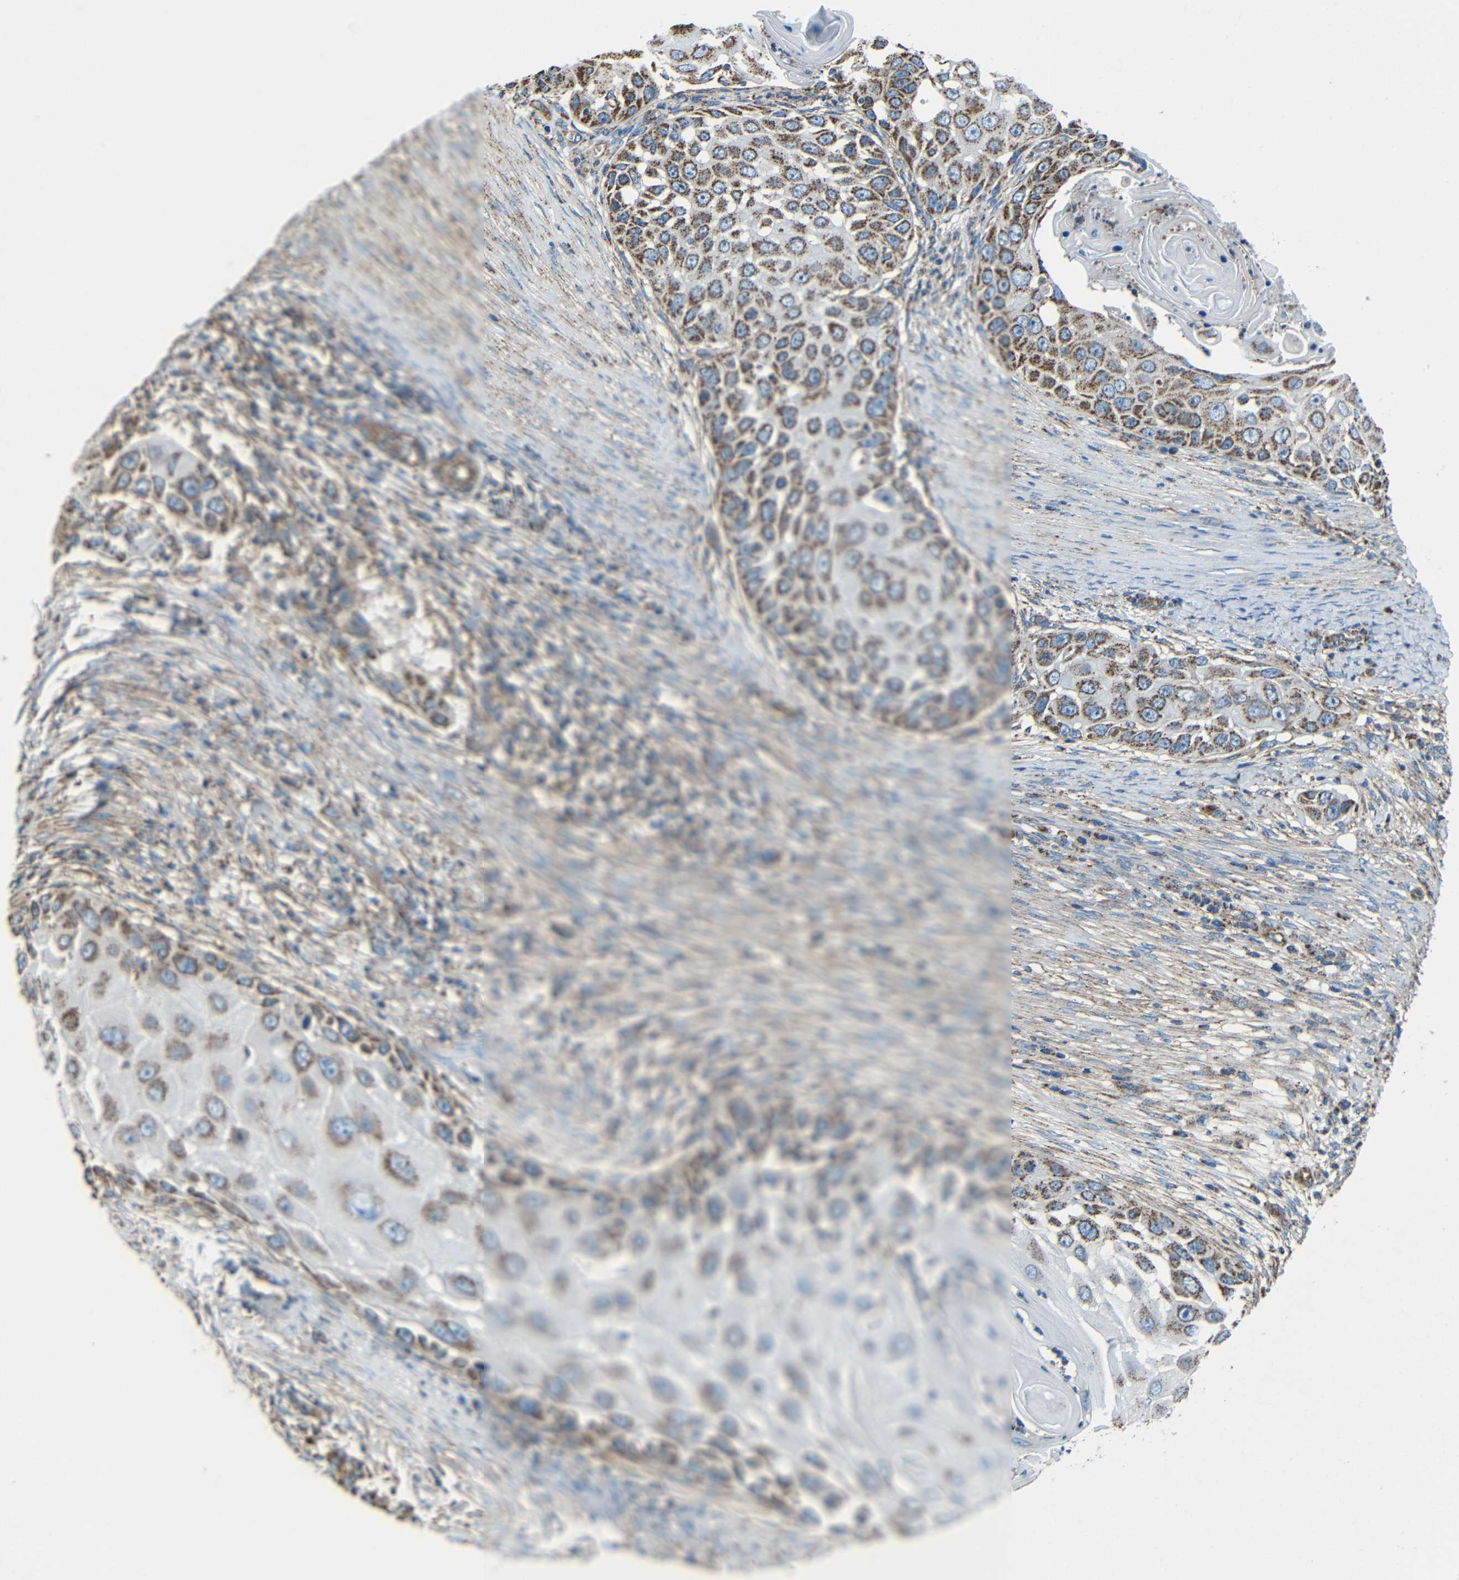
{"staining": {"intensity": "strong", "quantity": ">75%", "location": "cytoplasmic/membranous"}, "tissue": "skin cancer", "cell_type": "Tumor cells", "image_type": "cancer", "snomed": [{"axis": "morphology", "description": "Squamous cell carcinoma, NOS"}, {"axis": "topography", "description": "Skin"}], "caption": "Skin cancer (squamous cell carcinoma) stained with DAB (3,3'-diaminobenzidine) immunohistochemistry (IHC) demonstrates high levels of strong cytoplasmic/membranous staining in approximately >75% of tumor cells.", "gene": "INTS6L", "patient": {"sex": "female", "age": 44}}